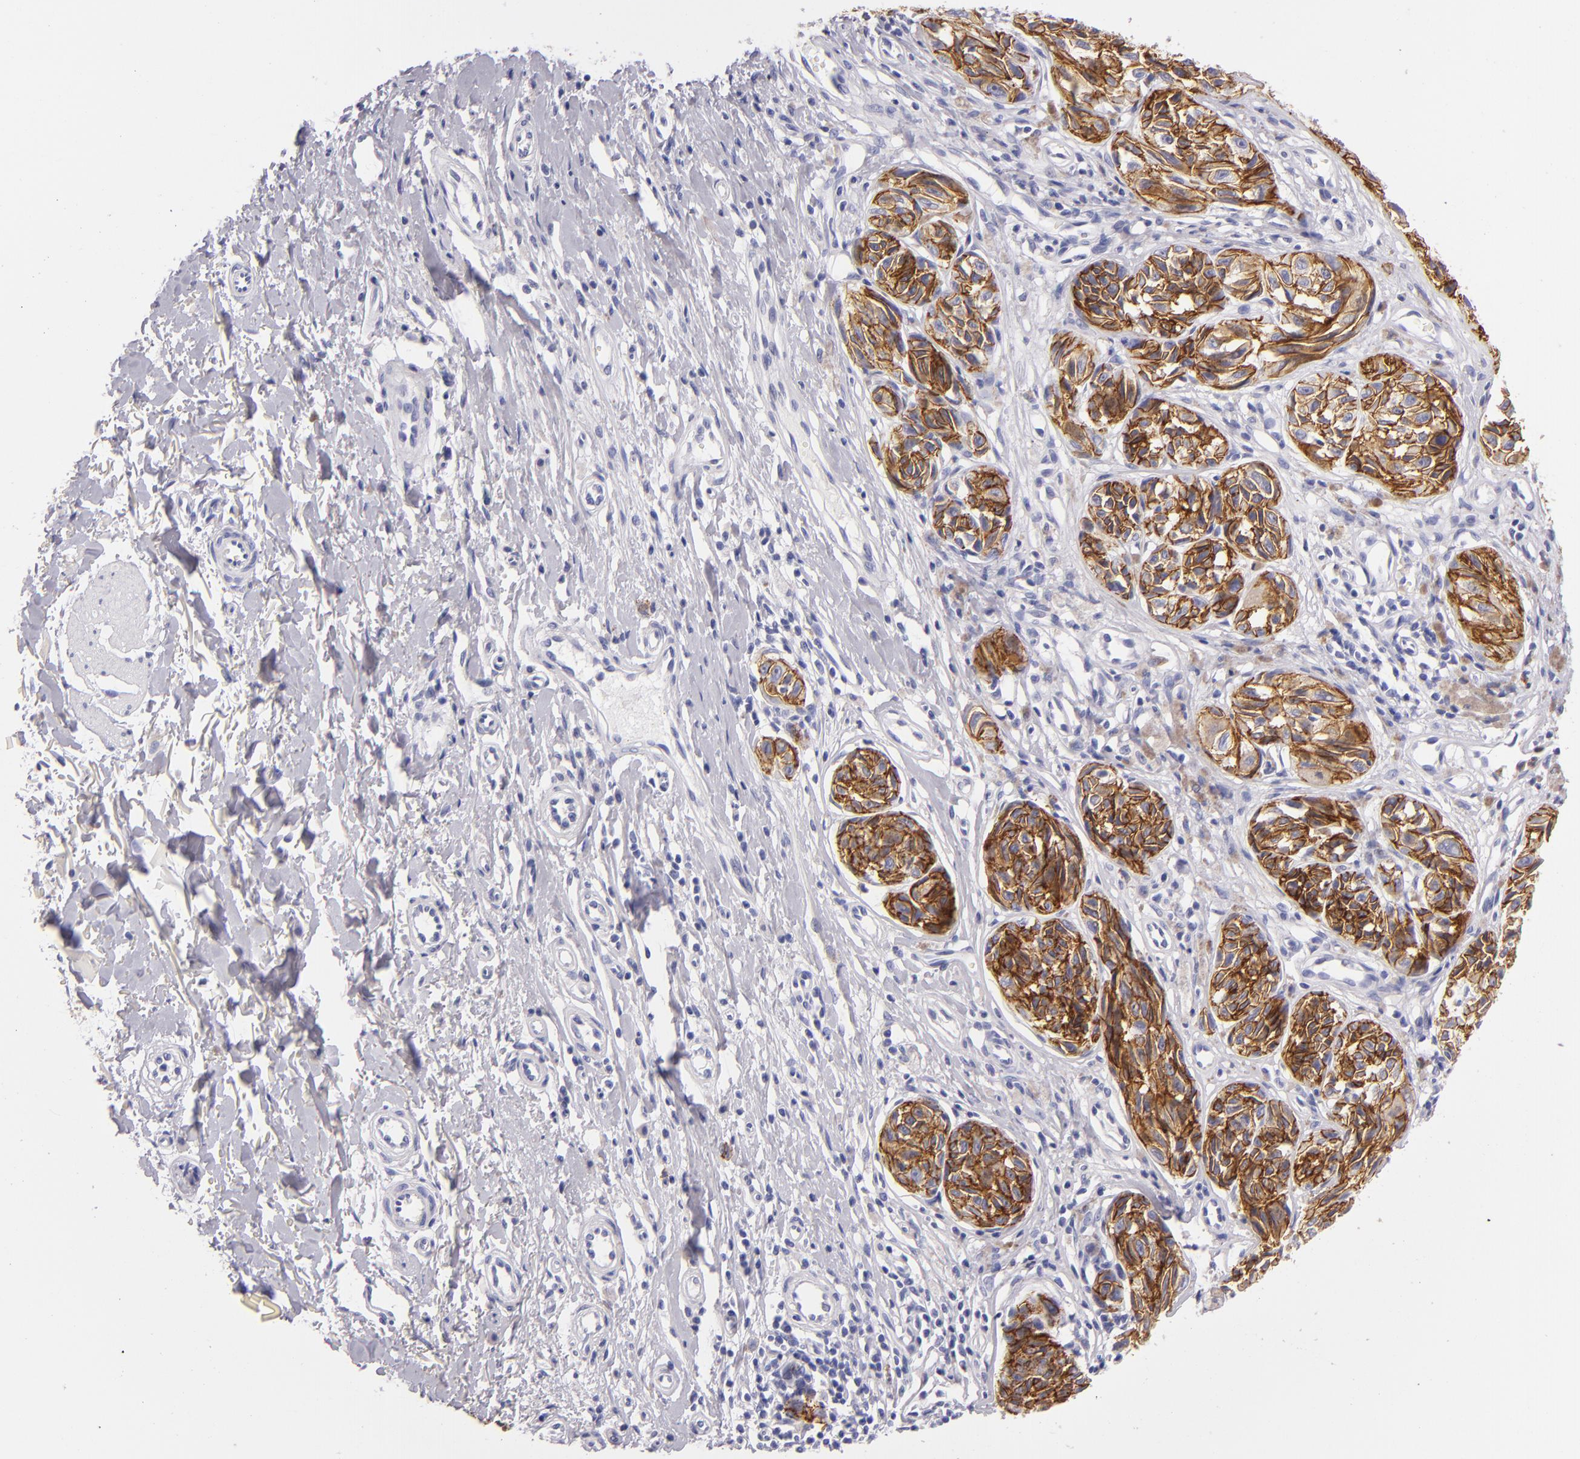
{"staining": {"intensity": "strong", "quantity": "25%-75%", "location": "cytoplasmic/membranous"}, "tissue": "melanoma", "cell_type": "Tumor cells", "image_type": "cancer", "snomed": [{"axis": "morphology", "description": "Malignant melanoma, NOS"}, {"axis": "topography", "description": "Skin"}], "caption": "Immunohistochemical staining of melanoma shows high levels of strong cytoplasmic/membranous positivity in approximately 25%-75% of tumor cells.", "gene": "CDH3", "patient": {"sex": "male", "age": 67}}